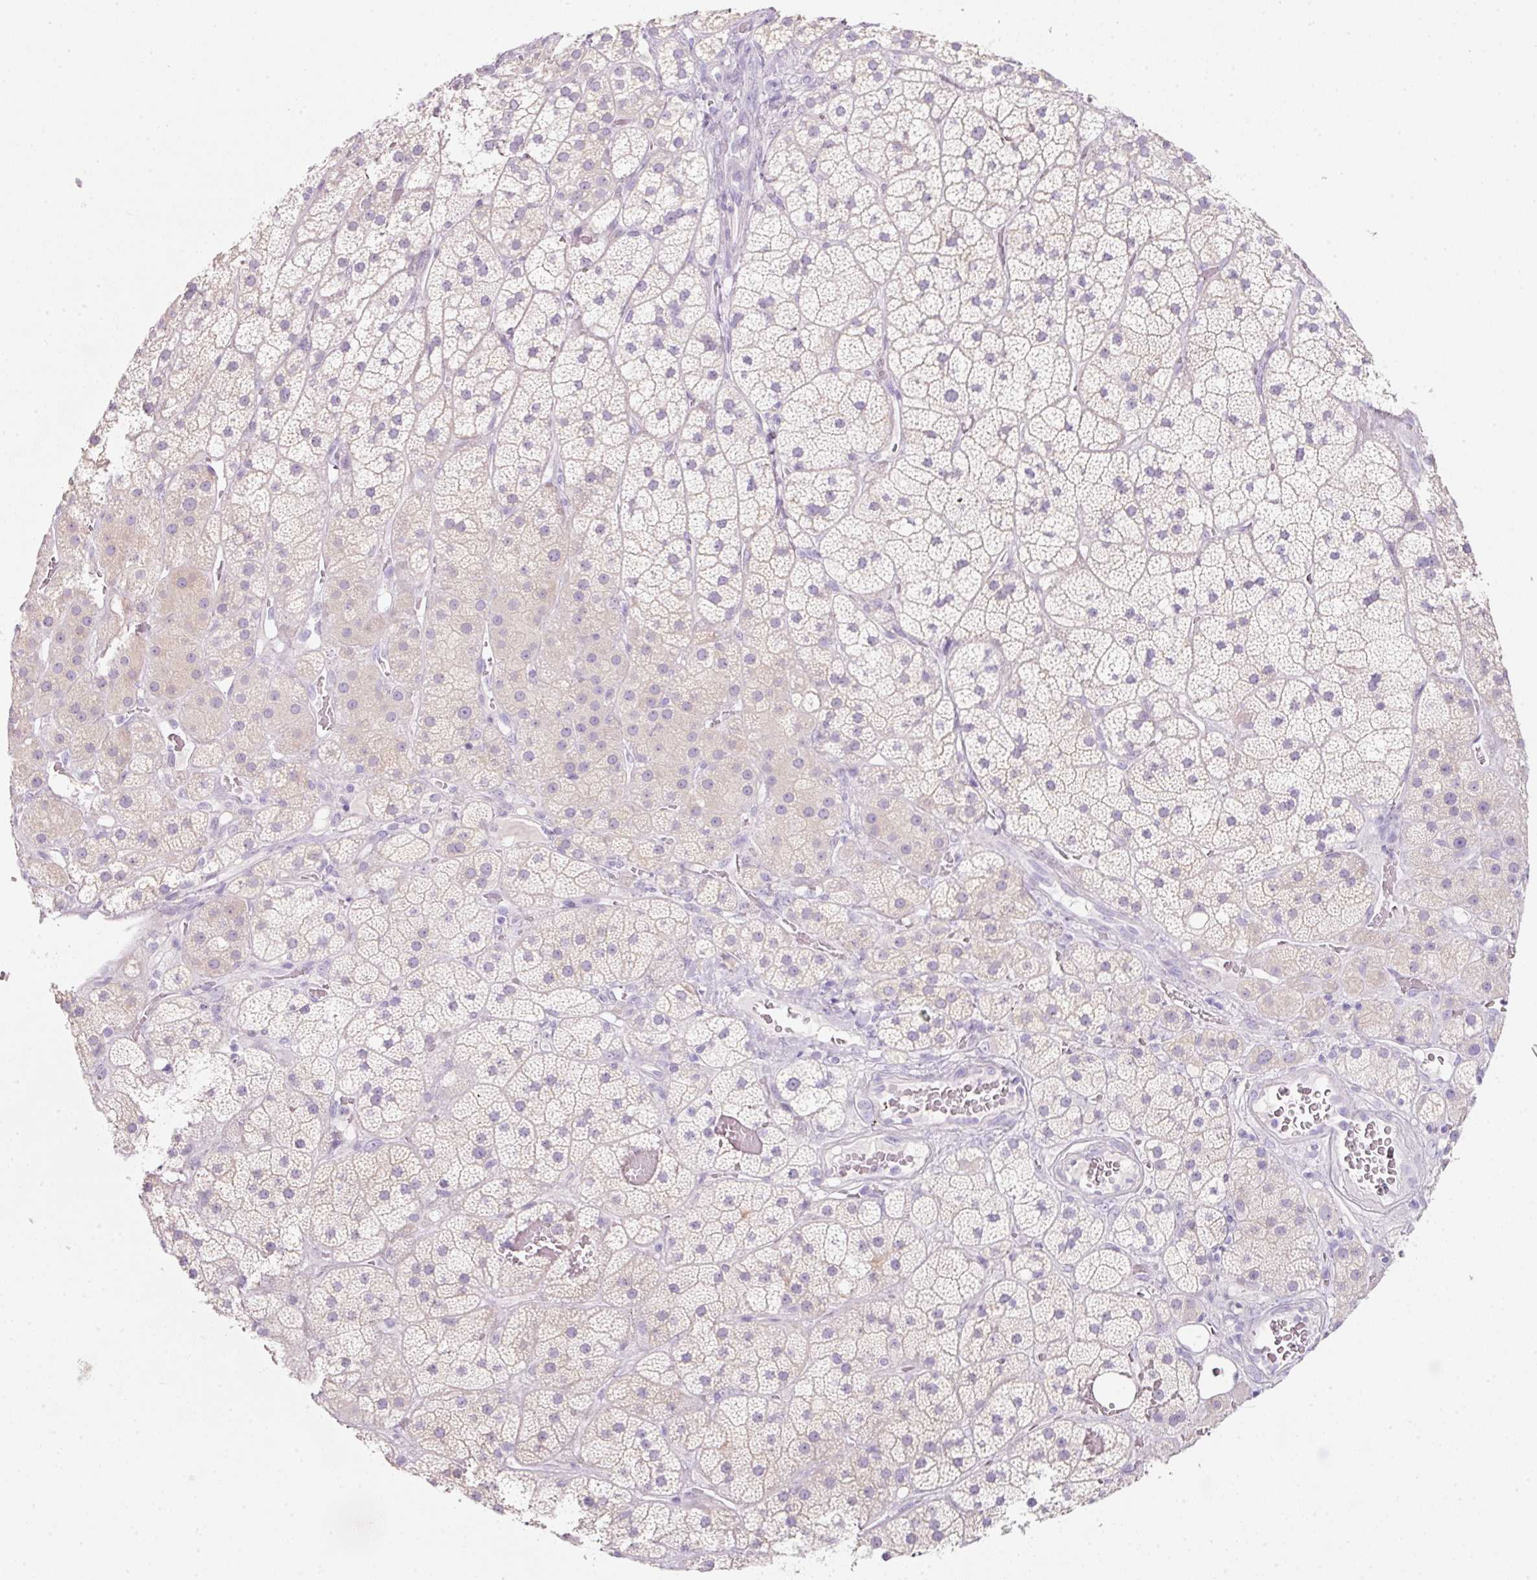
{"staining": {"intensity": "negative", "quantity": "none", "location": "none"}, "tissue": "adrenal gland", "cell_type": "Glandular cells", "image_type": "normal", "snomed": [{"axis": "morphology", "description": "Normal tissue, NOS"}, {"axis": "topography", "description": "Adrenal gland"}], "caption": "Glandular cells show no significant protein staining in normal adrenal gland.", "gene": "SLC2A2", "patient": {"sex": "male", "age": 57}}